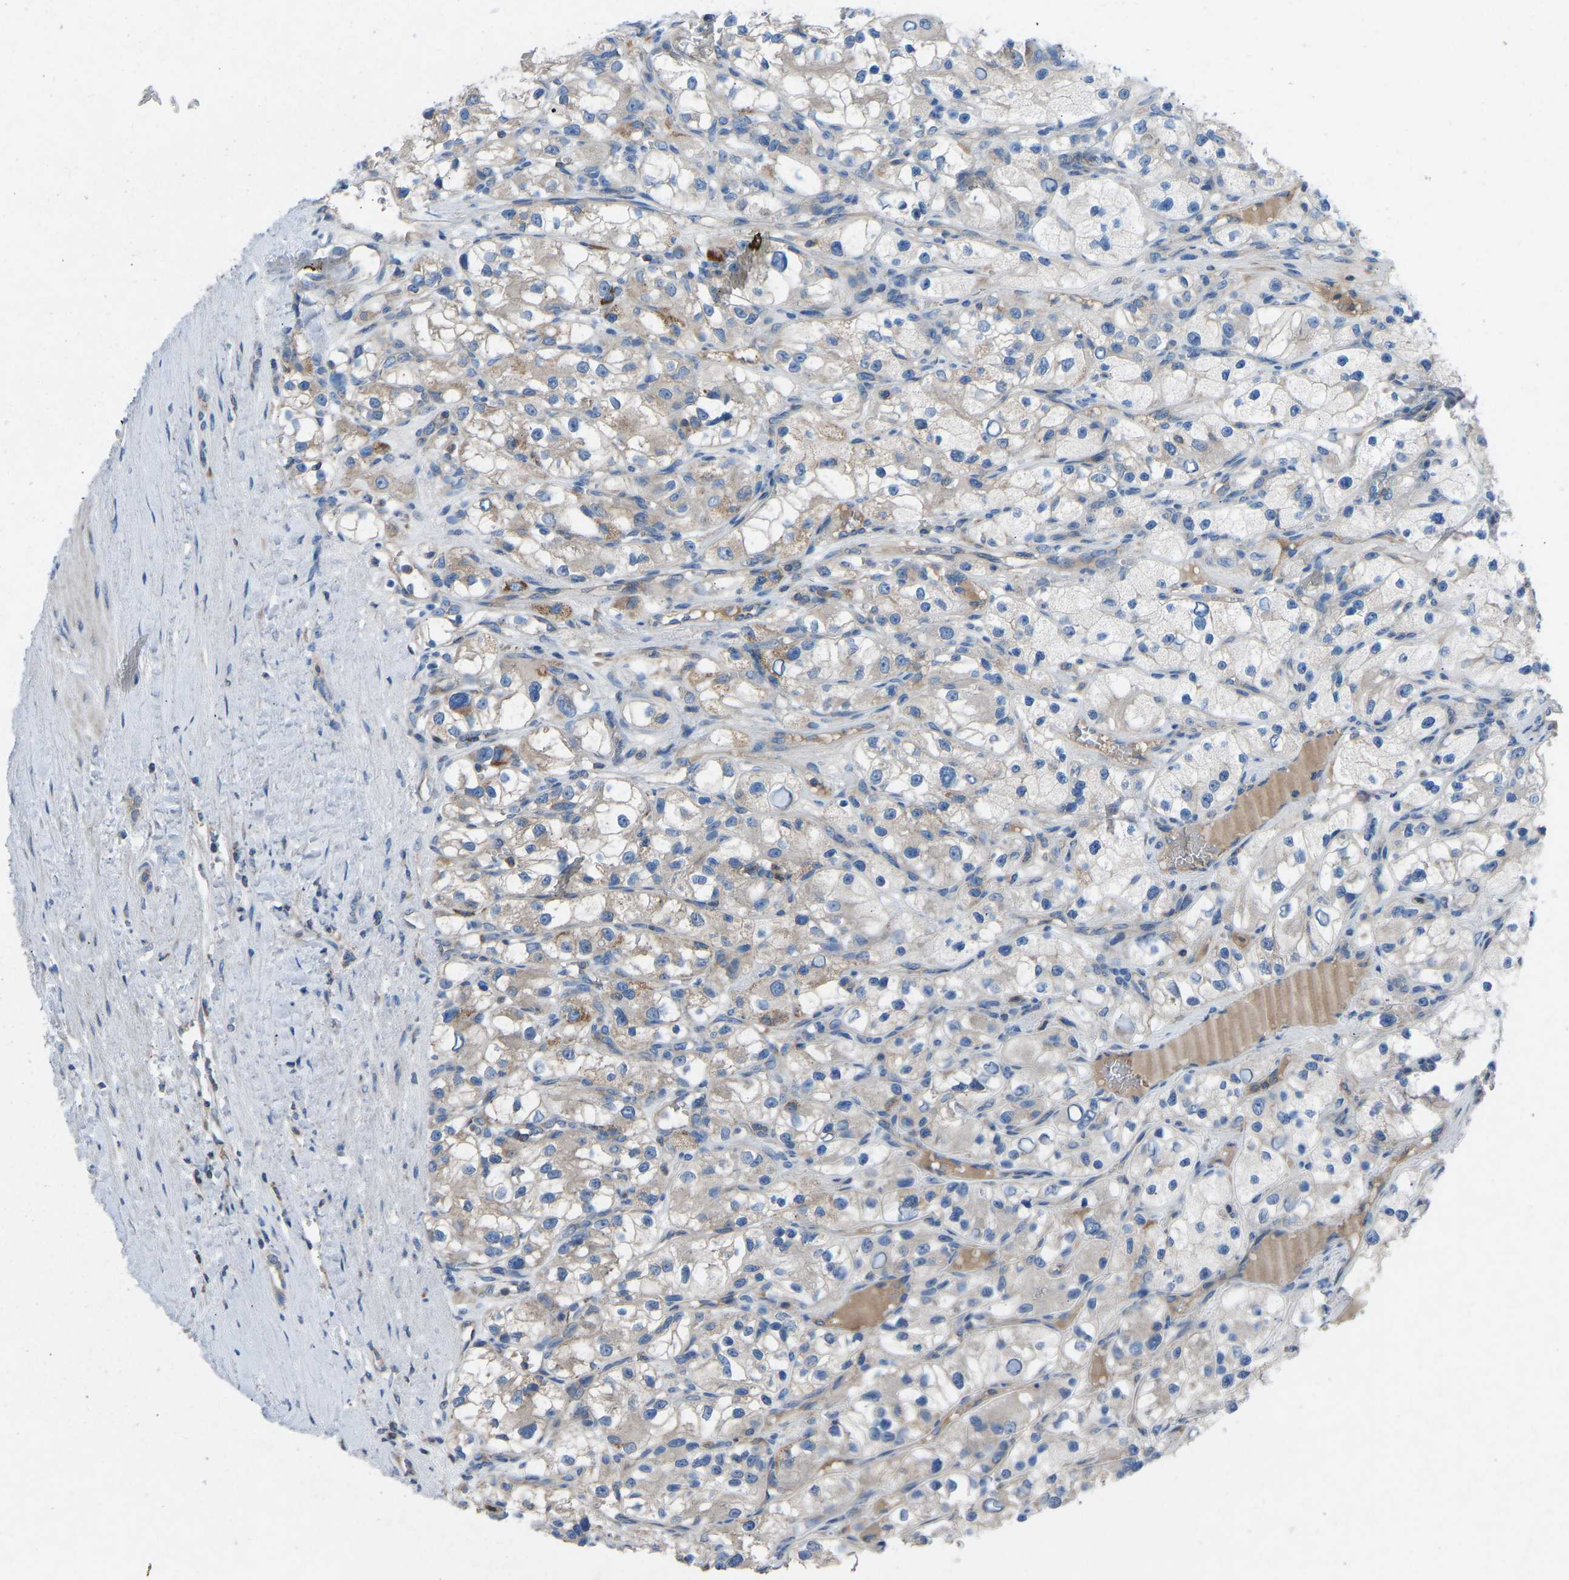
{"staining": {"intensity": "moderate", "quantity": "<25%", "location": "cytoplasmic/membranous"}, "tissue": "renal cancer", "cell_type": "Tumor cells", "image_type": "cancer", "snomed": [{"axis": "morphology", "description": "Adenocarcinoma, NOS"}, {"axis": "topography", "description": "Kidney"}], "caption": "A low amount of moderate cytoplasmic/membranous expression is appreciated in about <25% of tumor cells in renal cancer (adenocarcinoma) tissue.", "gene": "GRK6", "patient": {"sex": "female", "age": 57}}